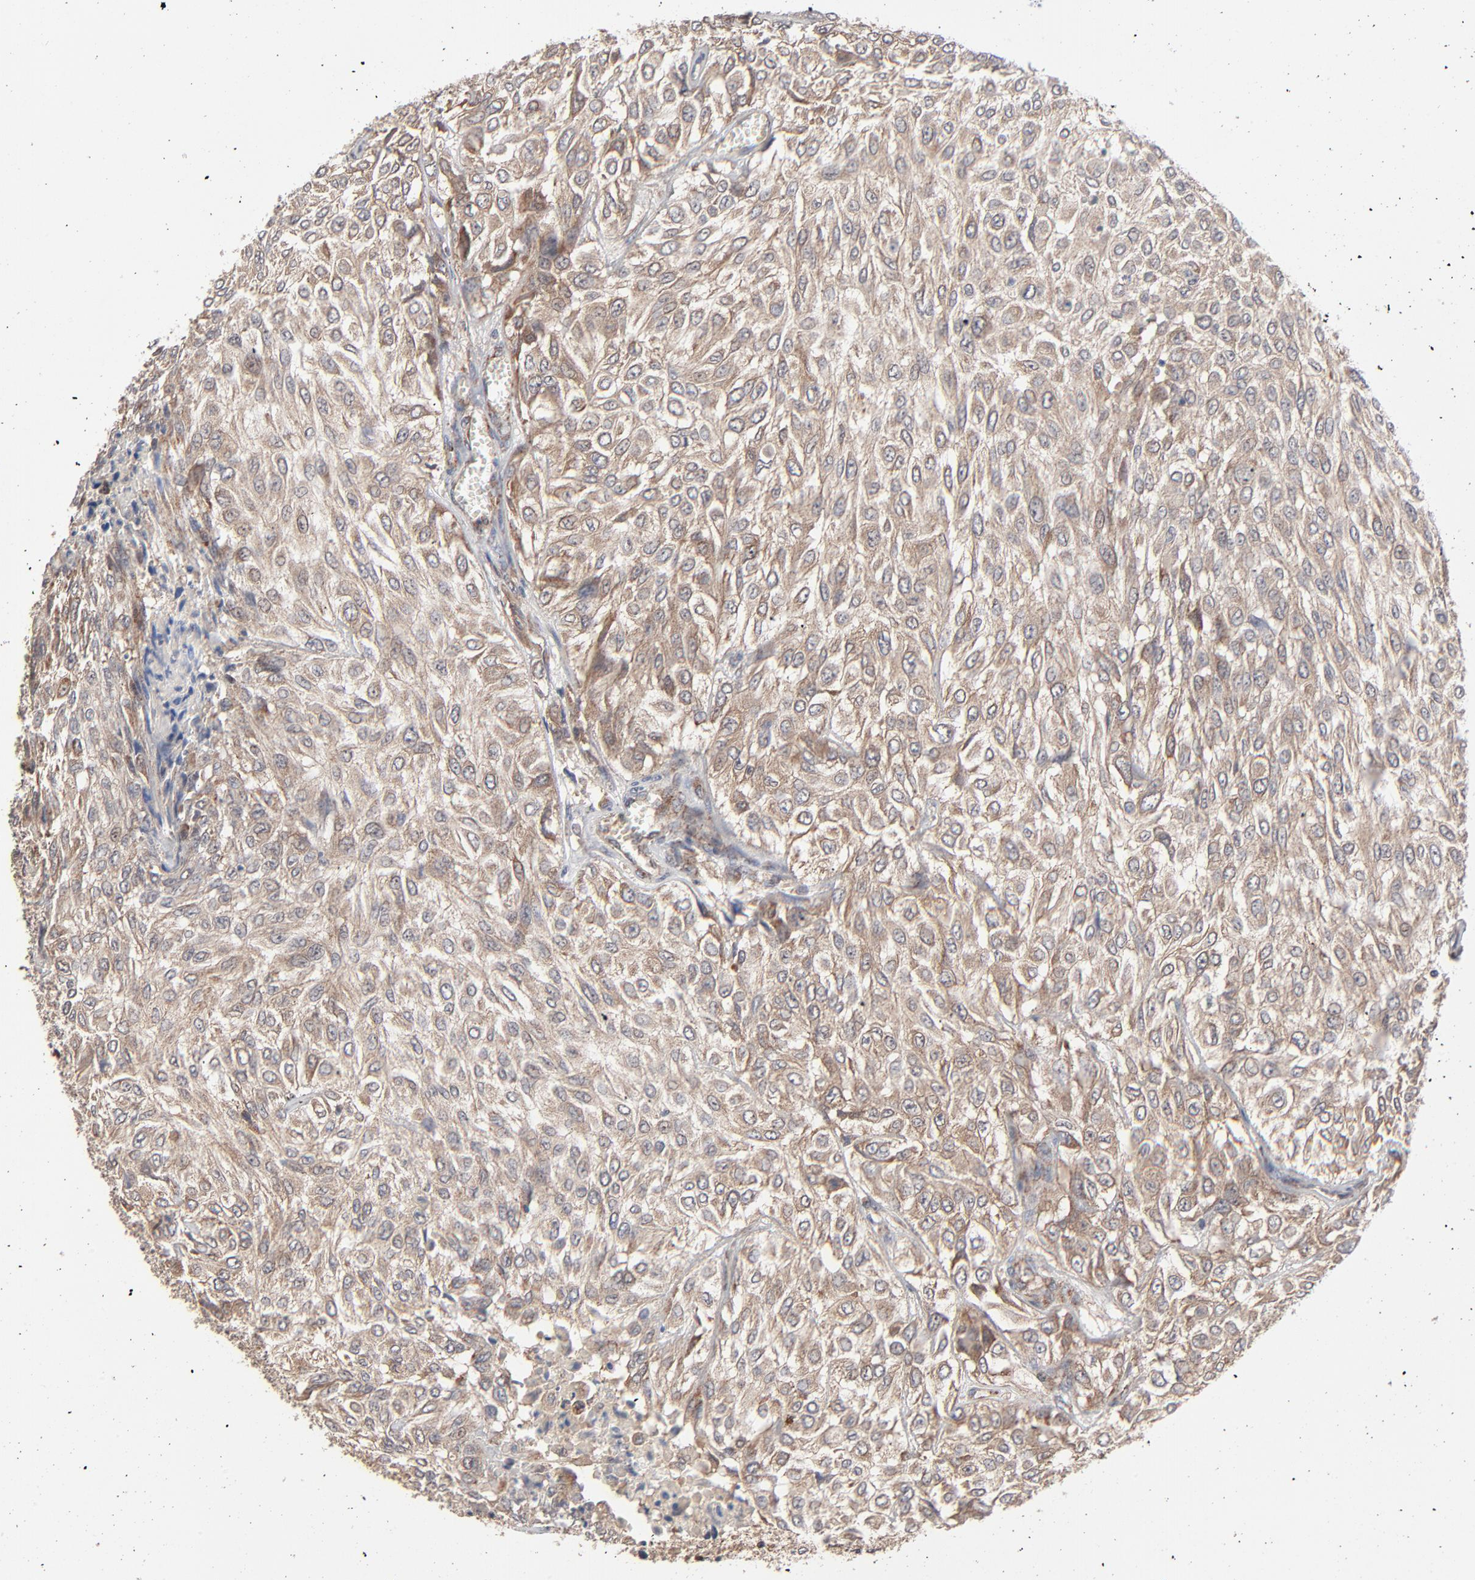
{"staining": {"intensity": "moderate", "quantity": ">75%", "location": "cytoplasmic/membranous"}, "tissue": "urothelial cancer", "cell_type": "Tumor cells", "image_type": "cancer", "snomed": [{"axis": "morphology", "description": "Urothelial carcinoma, High grade"}, {"axis": "topography", "description": "Urinary bladder"}], "caption": "Immunohistochemistry (IHC) photomicrograph of human high-grade urothelial carcinoma stained for a protein (brown), which displays medium levels of moderate cytoplasmic/membranous positivity in approximately >75% of tumor cells.", "gene": "ABLIM3", "patient": {"sex": "male", "age": 57}}